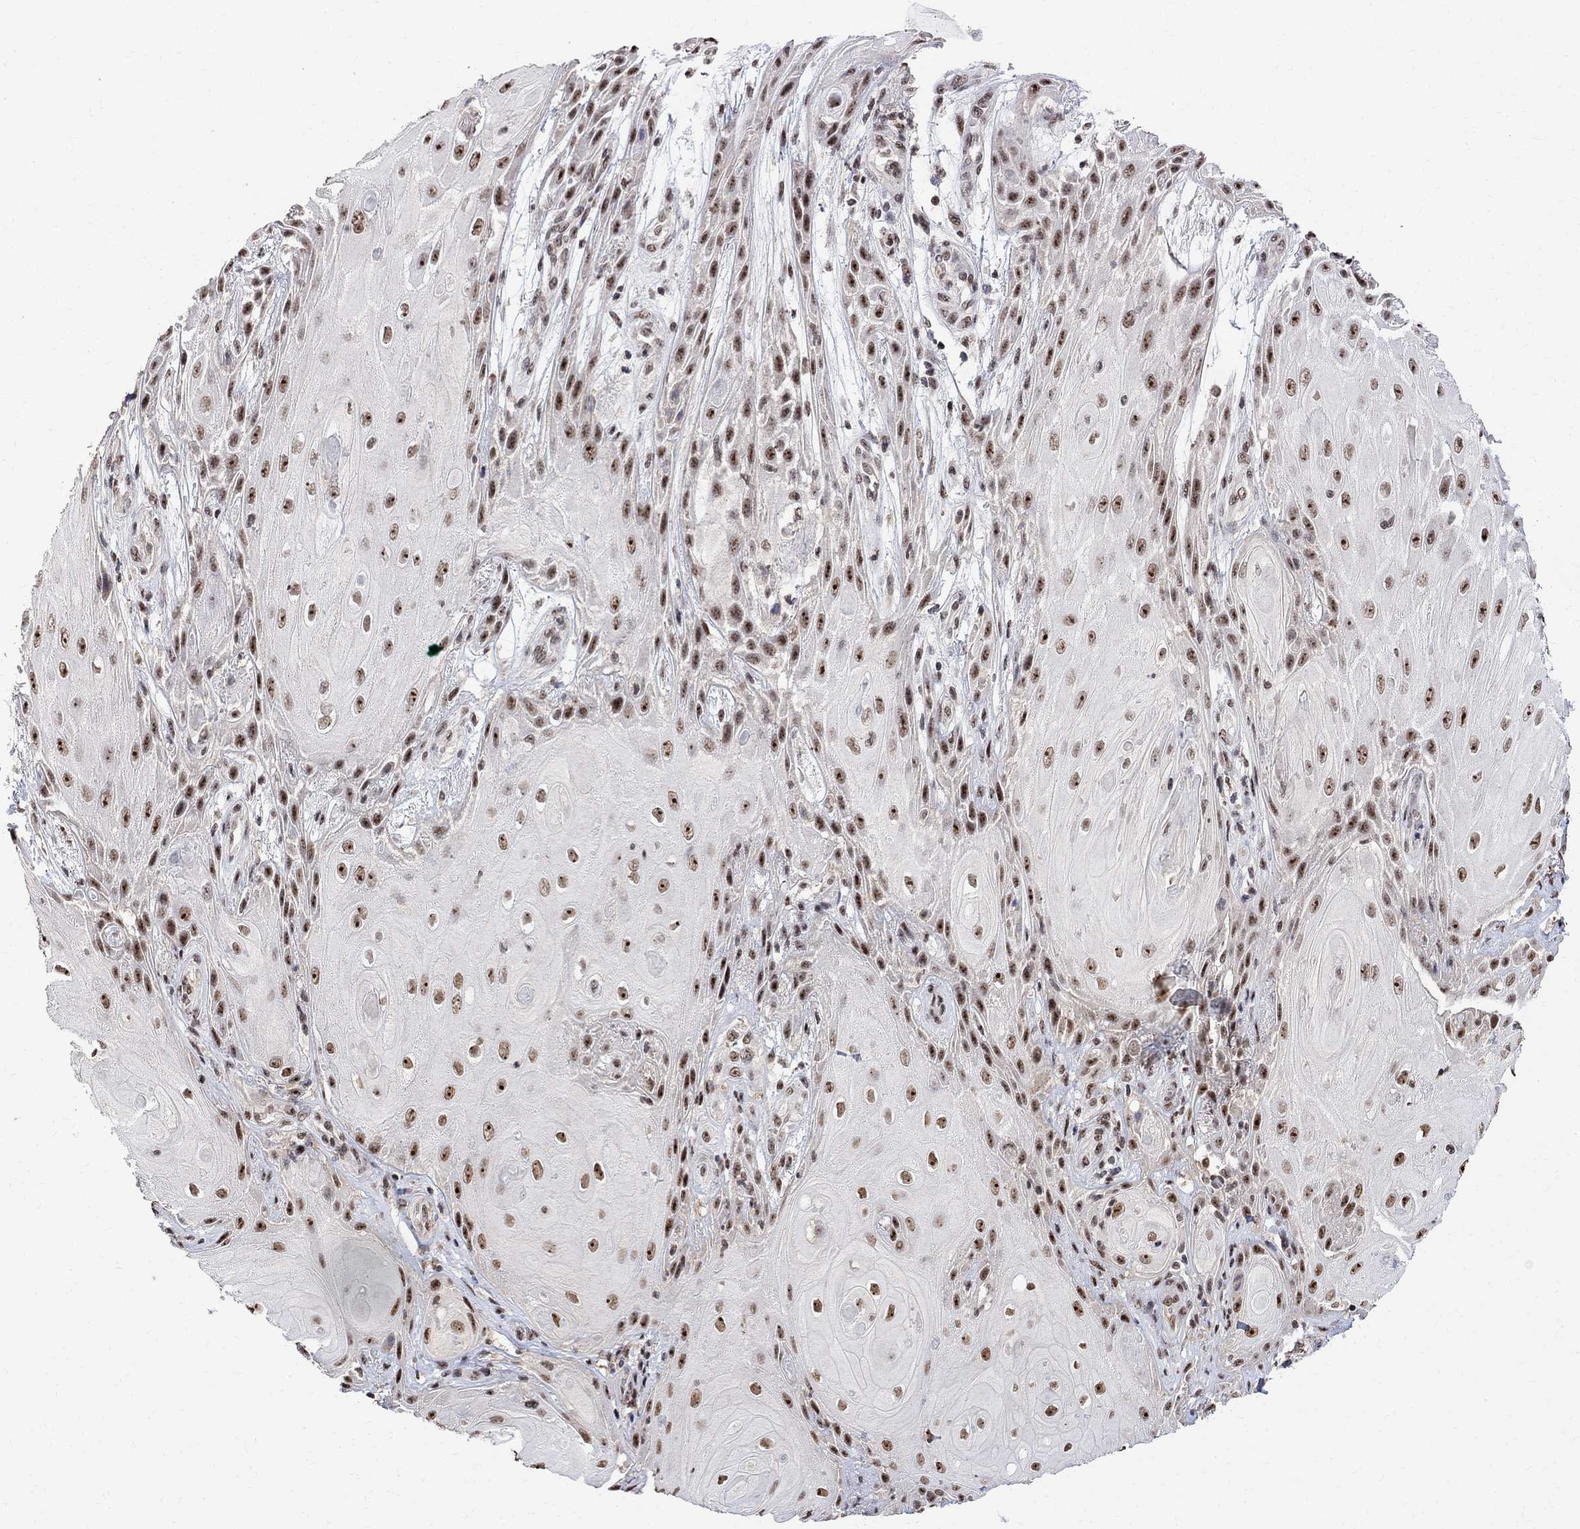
{"staining": {"intensity": "strong", "quantity": ">75%", "location": "nuclear"}, "tissue": "skin cancer", "cell_type": "Tumor cells", "image_type": "cancer", "snomed": [{"axis": "morphology", "description": "Squamous cell carcinoma, NOS"}, {"axis": "topography", "description": "Skin"}], "caption": "Immunohistochemical staining of human skin cancer reveals strong nuclear protein positivity in approximately >75% of tumor cells. The protein is stained brown, and the nuclei are stained in blue (DAB IHC with brightfield microscopy, high magnification).", "gene": "E4F1", "patient": {"sex": "male", "age": 62}}